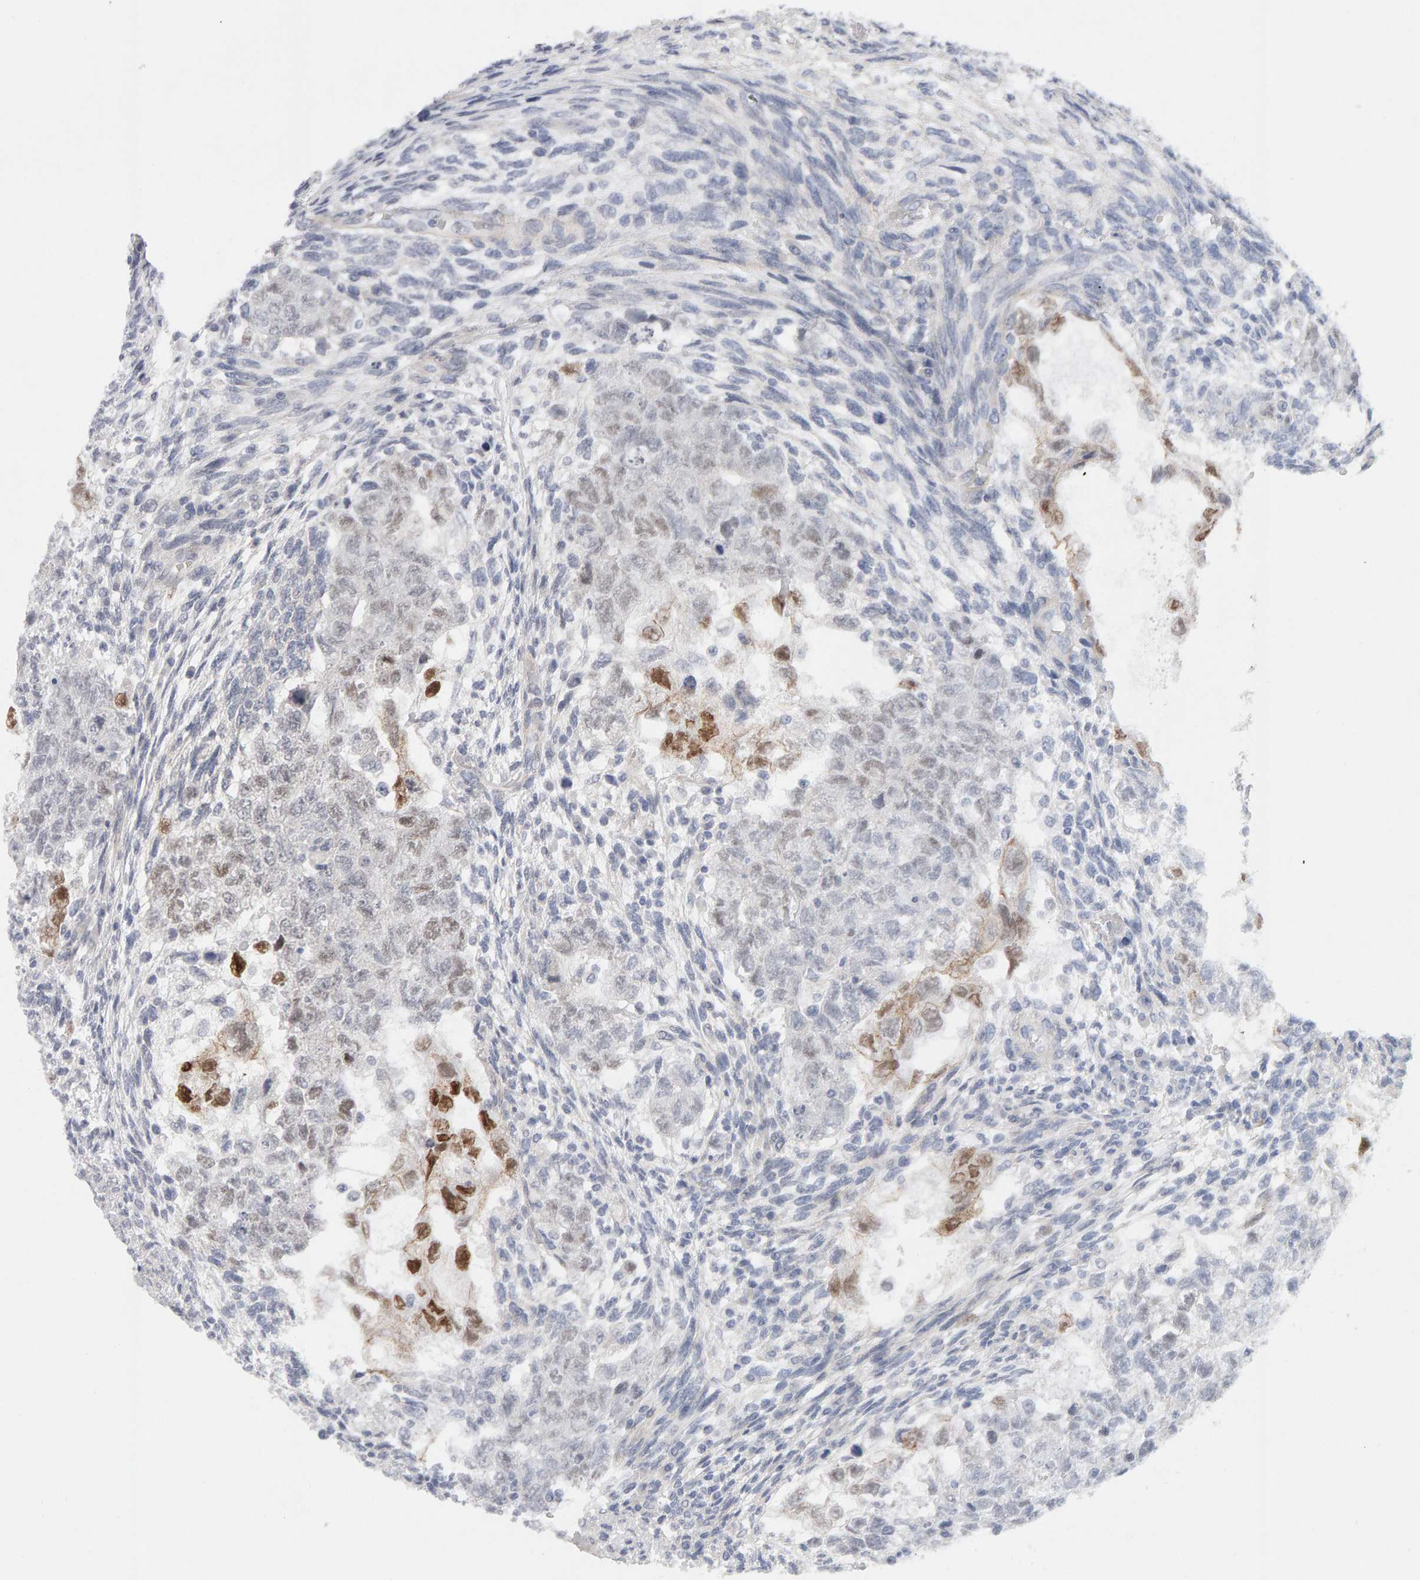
{"staining": {"intensity": "moderate", "quantity": "25%-75%", "location": "nuclear"}, "tissue": "testis cancer", "cell_type": "Tumor cells", "image_type": "cancer", "snomed": [{"axis": "morphology", "description": "Normal tissue, NOS"}, {"axis": "morphology", "description": "Carcinoma, Embryonal, NOS"}, {"axis": "topography", "description": "Testis"}], "caption": "Tumor cells demonstrate medium levels of moderate nuclear staining in about 25%-75% of cells in human testis embryonal carcinoma.", "gene": "HNF4A", "patient": {"sex": "male", "age": 36}}